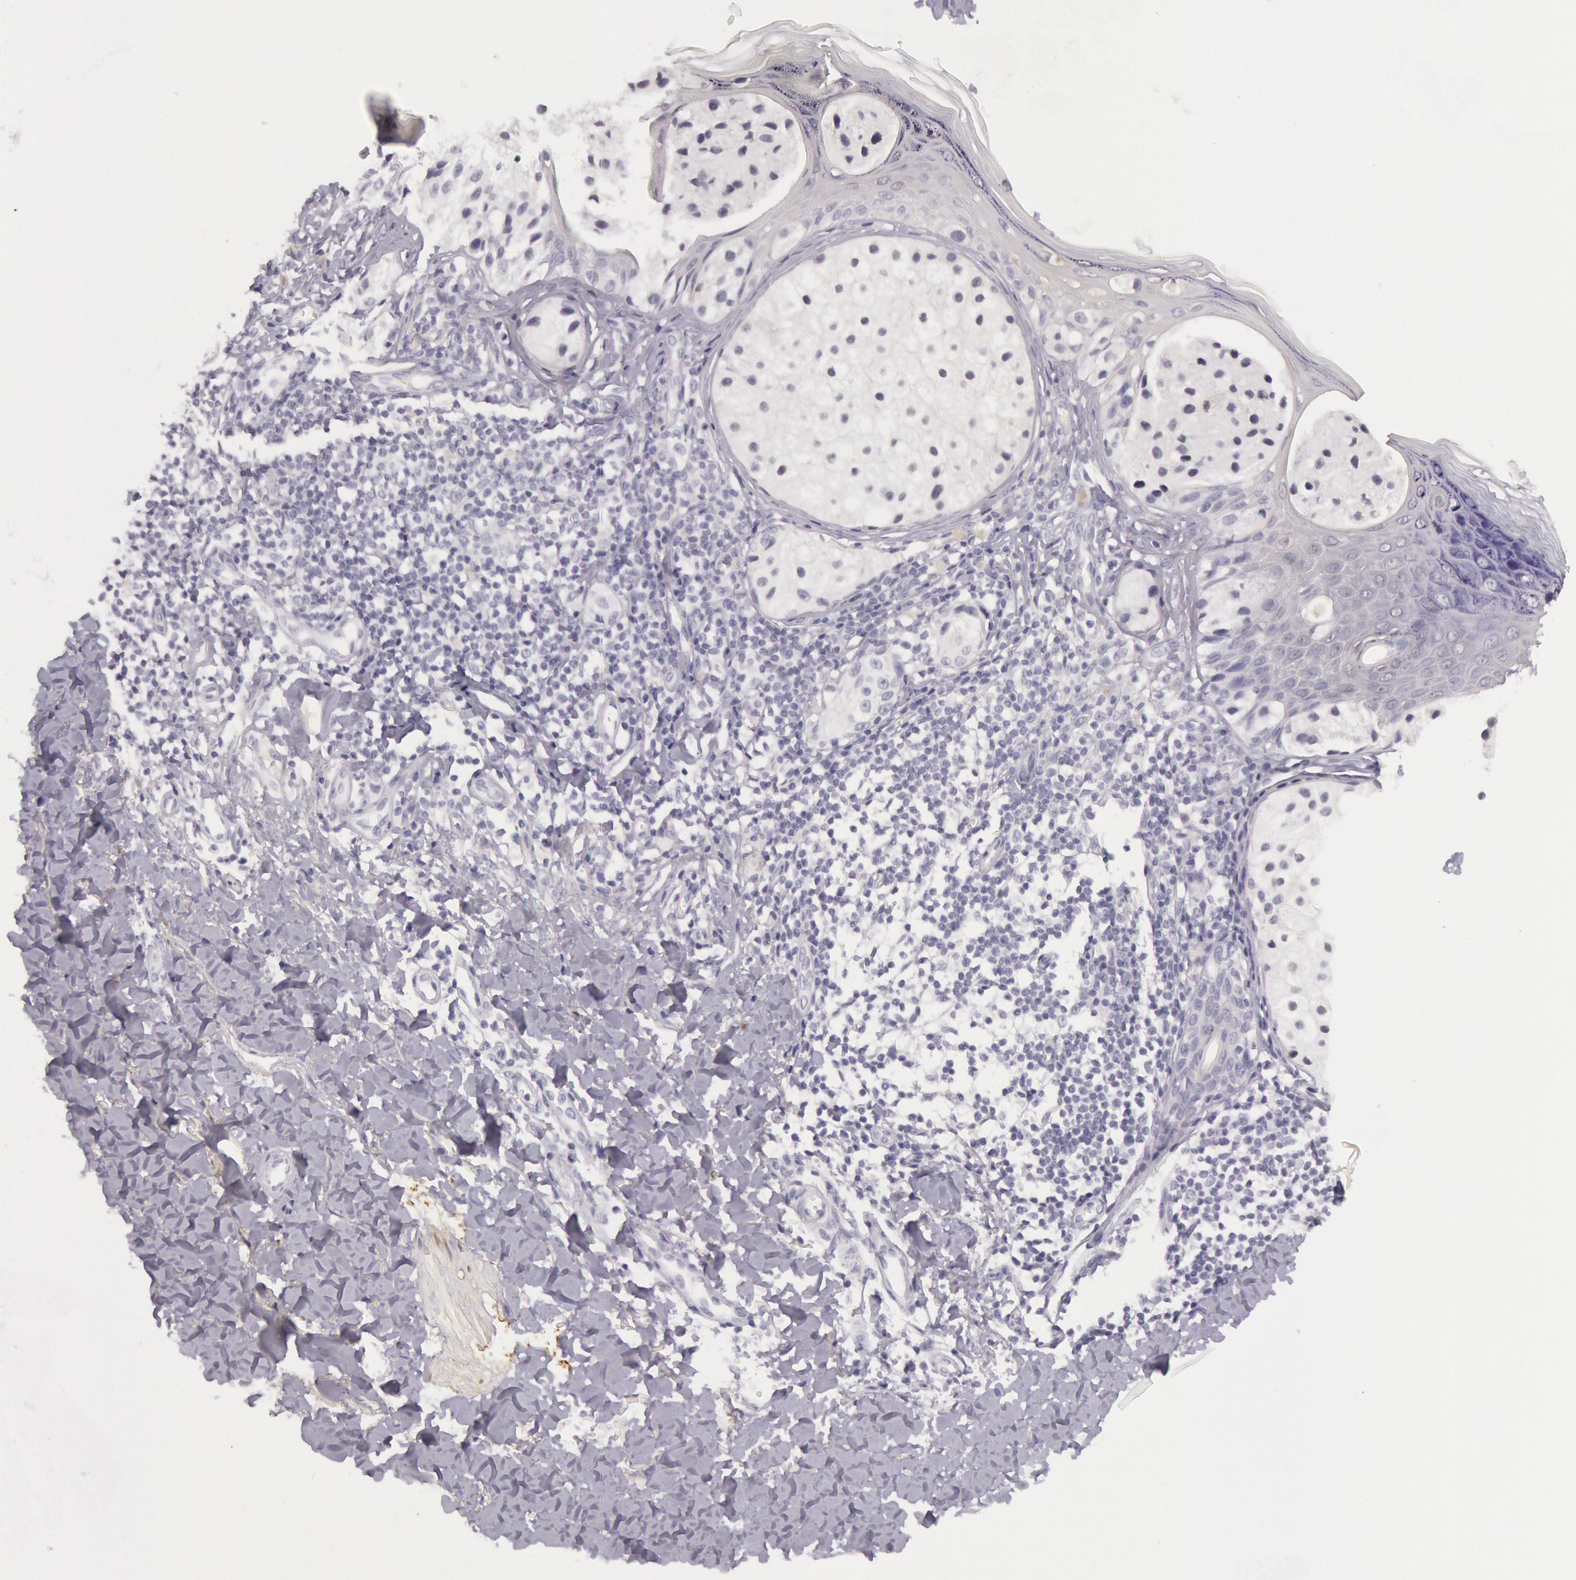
{"staining": {"intensity": "negative", "quantity": "none", "location": "none"}, "tissue": "melanoma", "cell_type": "Tumor cells", "image_type": "cancer", "snomed": [{"axis": "morphology", "description": "Malignant melanoma, NOS"}, {"axis": "topography", "description": "Skin"}], "caption": "Malignant melanoma stained for a protein using immunohistochemistry reveals no positivity tumor cells.", "gene": "CKB", "patient": {"sex": "male", "age": 23}}